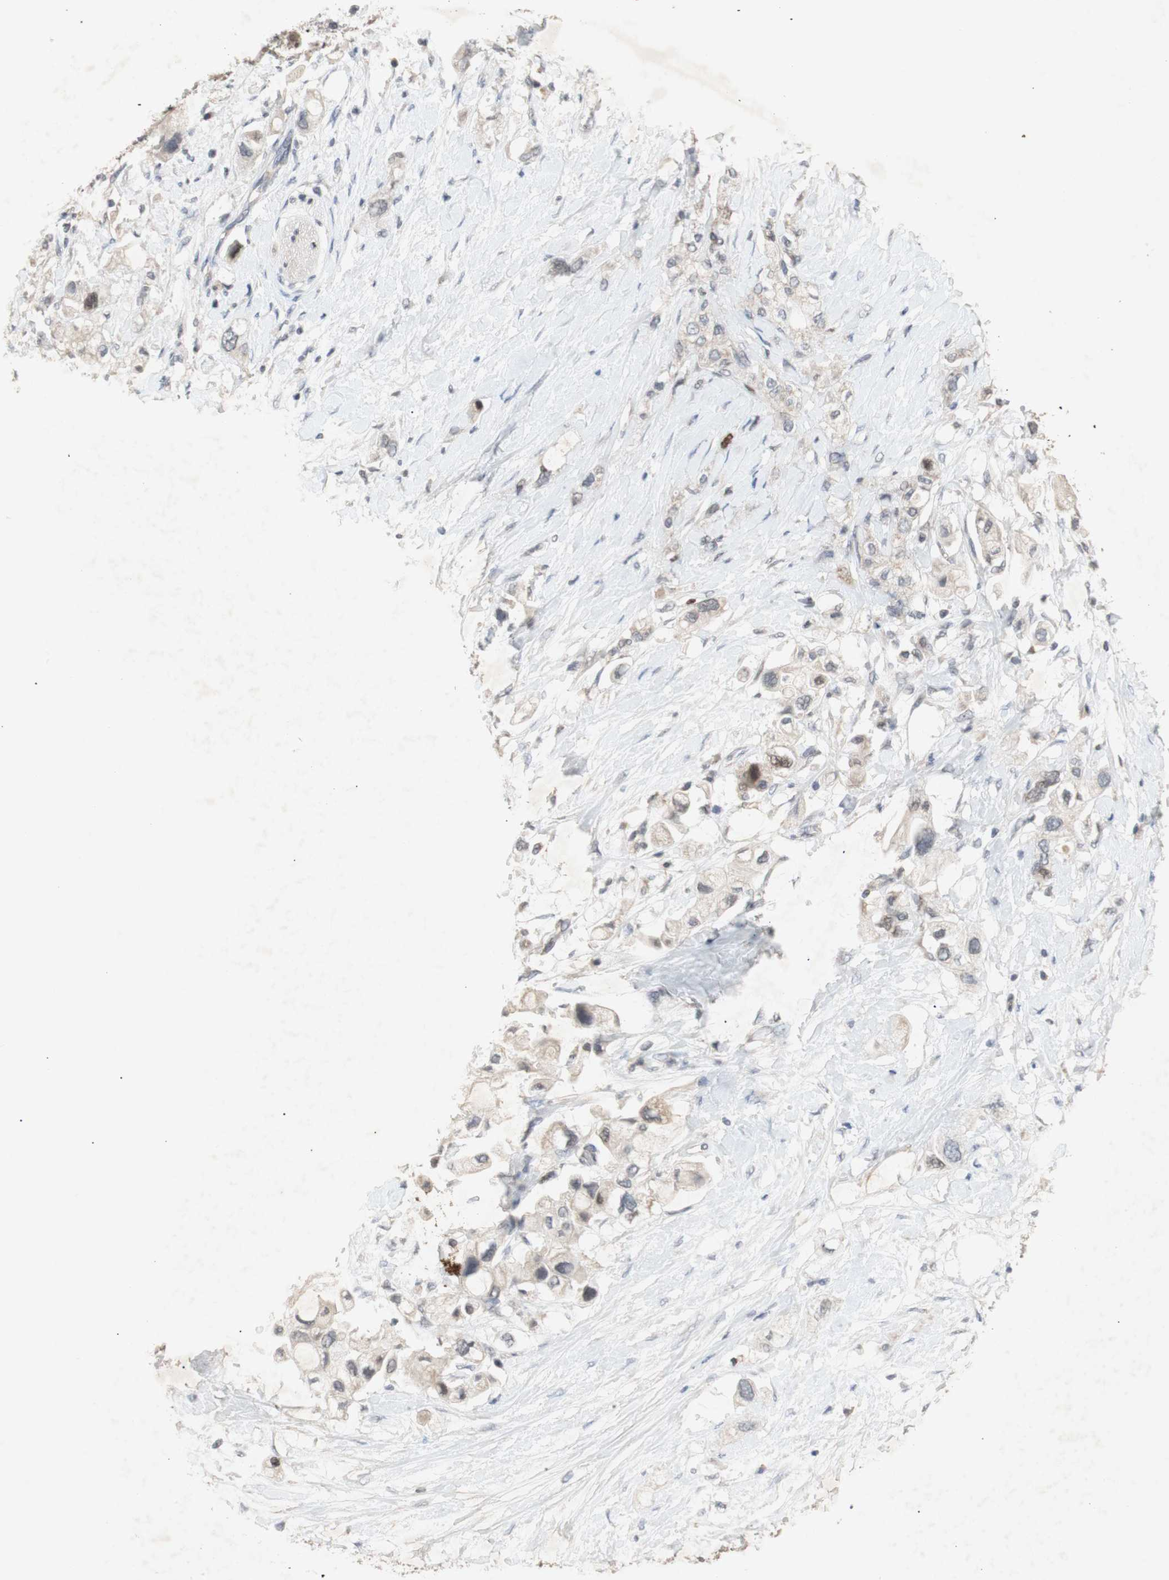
{"staining": {"intensity": "weak", "quantity": ">75%", "location": "cytoplasmic/membranous"}, "tissue": "pancreatic cancer", "cell_type": "Tumor cells", "image_type": "cancer", "snomed": [{"axis": "morphology", "description": "Adenocarcinoma, NOS"}, {"axis": "topography", "description": "Pancreas"}], "caption": "IHC histopathology image of human pancreatic cancer stained for a protein (brown), which demonstrates low levels of weak cytoplasmic/membranous expression in about >75% of tumor cells.", "gene": "FOSB", "patient": {"sex": "female", "age": 56}}